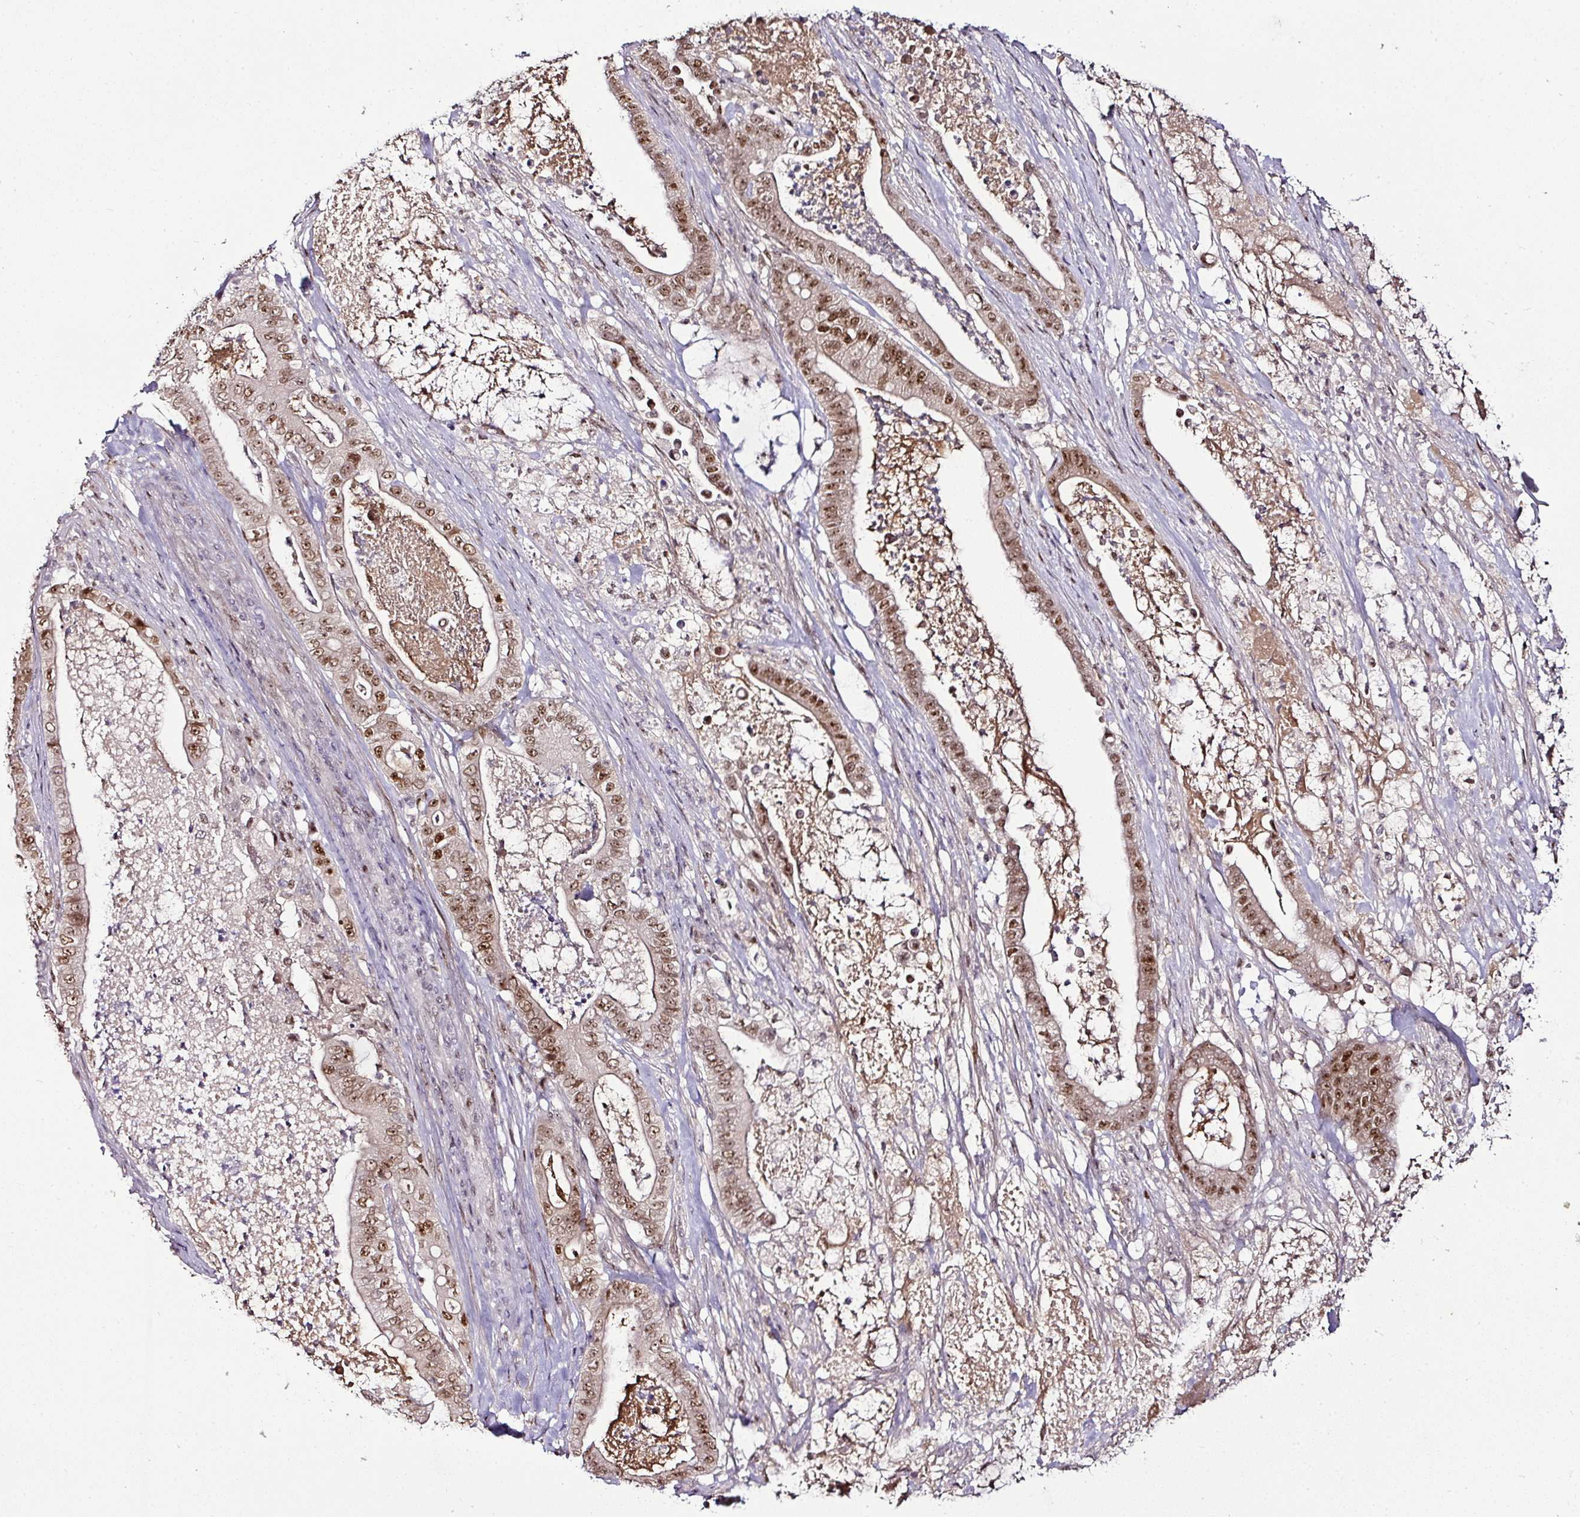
{"staining": {"intensity": "moderate", "quantity": ">75%", "location": "cytoplasmic/membranous,nuclear"}, "tissue": "pancreatic cancer", "cell_type": "Tumor cells", "image_type": "cancer", "snomed": [{"axis": "morphology", "description": "Adenocarcinoma, NOS"}, {"axis": "topography", "description": "Pancreas"}], "caption": "DAB immunohistochemical staining of pancreatic cancer reveals moderate cytoplasmic/membranous and nuclear protein expression in approximately >75% of tumor cells.", "gene": "KLF16", "patient": {"sex": "male", "age": 71}}